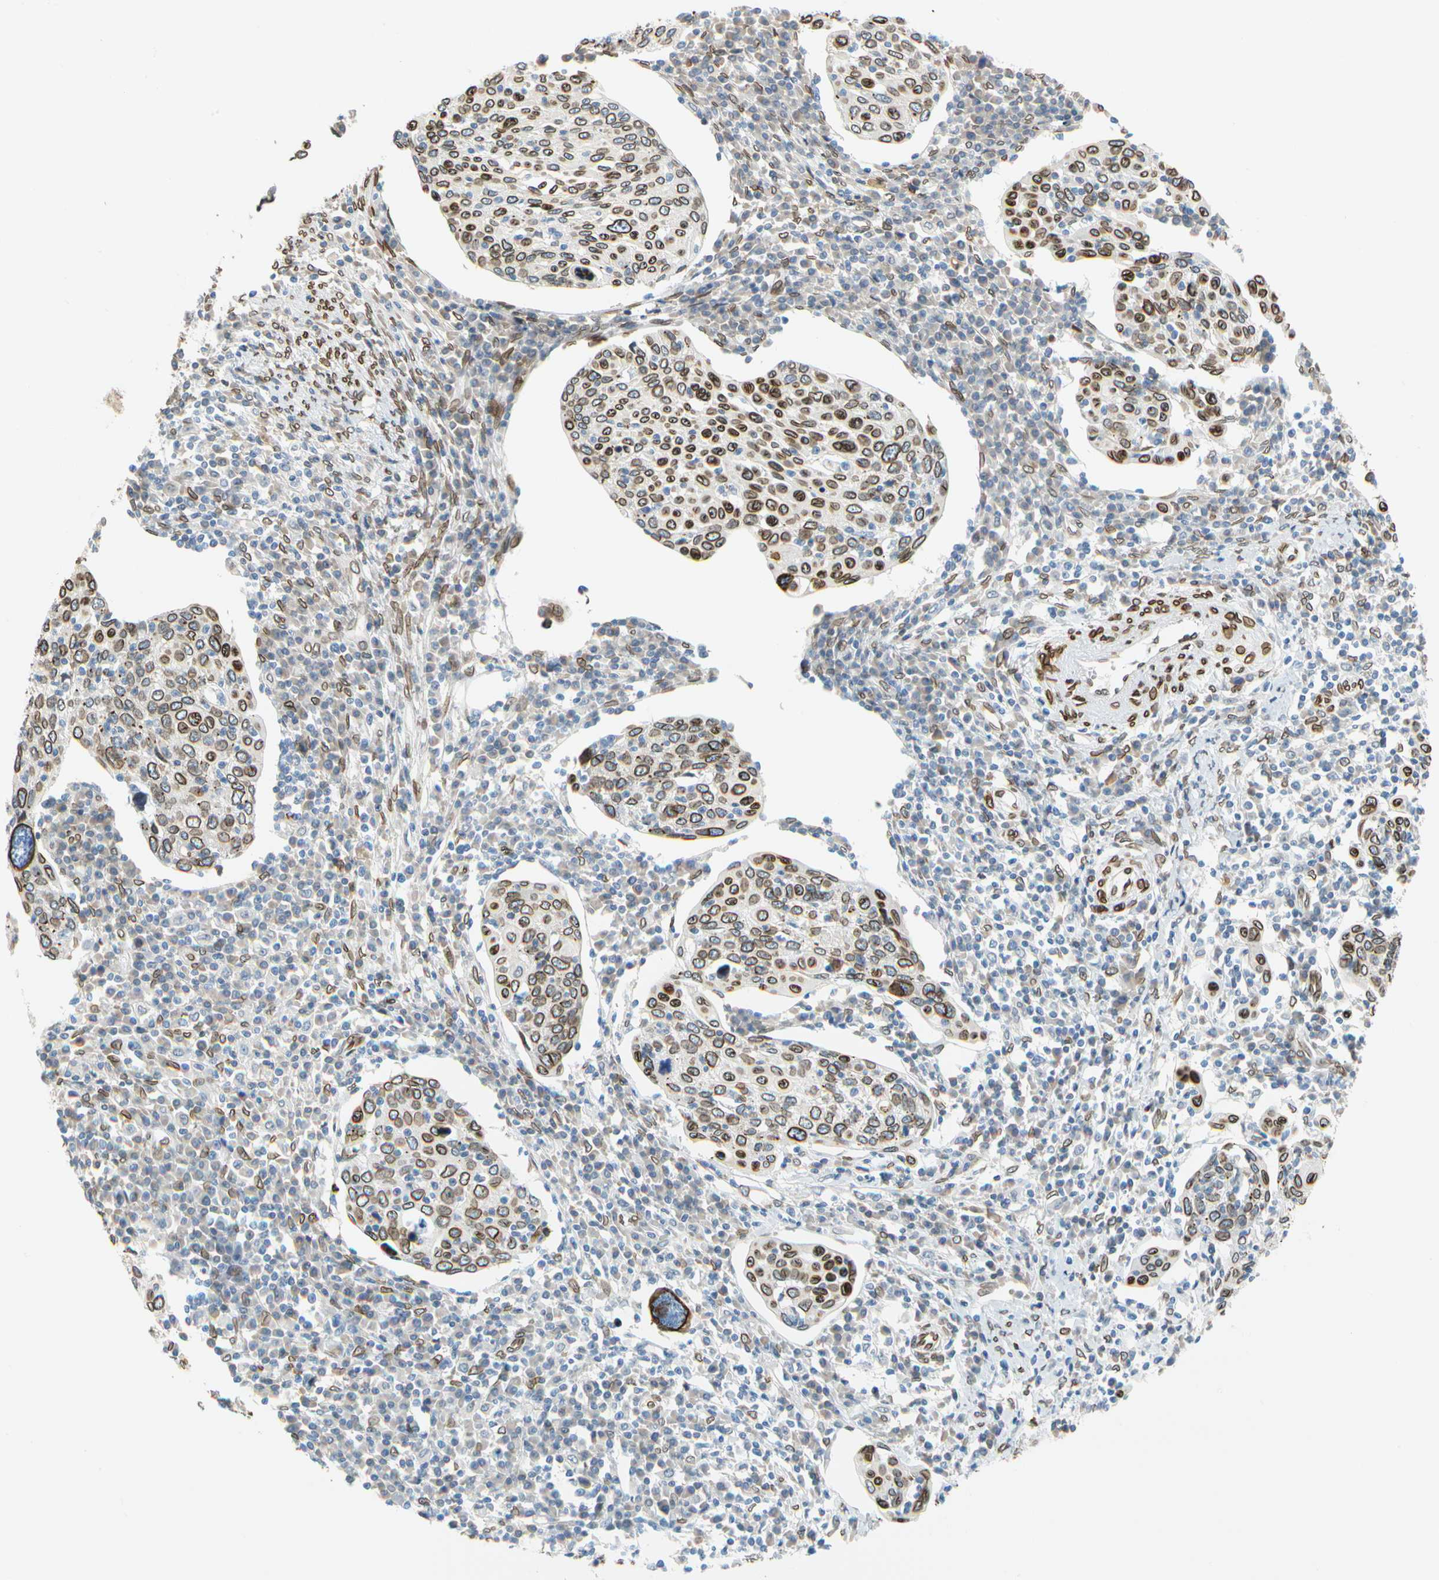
{"staining": {"intensity": "strong", "quantity": "25%-75%", "location": "cytoplasmic/membranous,nuclear"}, "tissue": "cervical cancer", "cell_type": "Tumor cells", "image_type": "cancer", "snomed": [{"axis": "morphology", "description": "Squamous cell carcinoma, NOS"}, {"axis": "topography", "description": "Cervix"}], "caption": "Immunohistochemical staining of cervical cancer displays strong cytoplasmic/membranous and nuclear protein positivity in approximately 25%-75% of tumor cells.", "gene": "SUN1", "patient": {"sex": "female", "age": 40}}